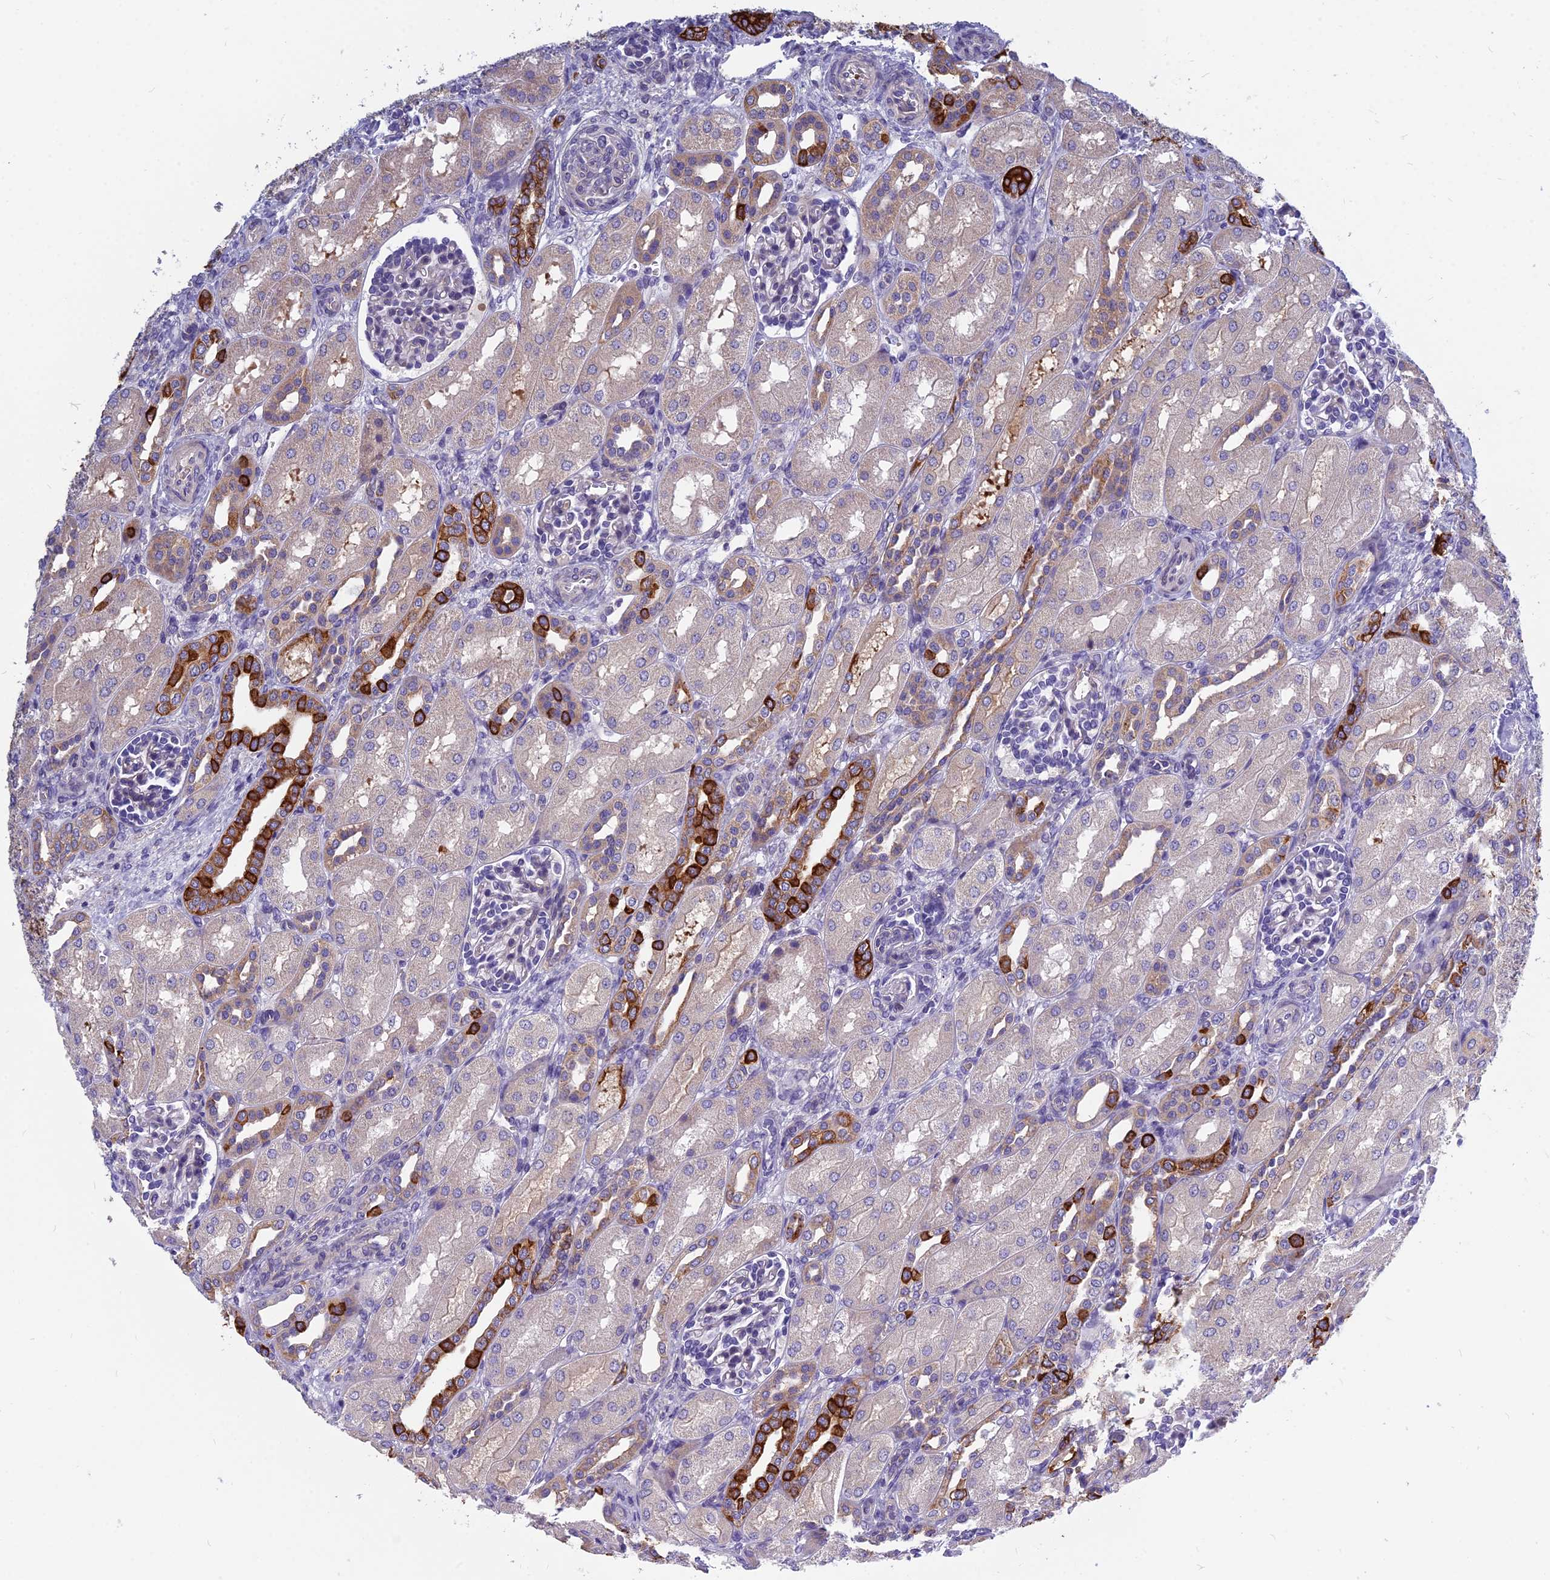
{"staining": {"intensity": "negative", "quantity": "none", "location": "none"}, "tissue": "kidney", "cell_type": "Cells in glomeruli", "image_type": "normal", "snomed": [{"axis": "morphology", "description": "Normal tissue, NOS"}, {"axis": "morphology", "description": "Neoplasm, malignant, NOS"}, {"axis": "topography", "description": "Kidney"}], "caption": "This is an IHC photomicrograph of unremarkable human kidney. There is no staining in cells in glomeruli.", "gene": "RBM41", "patient": {"sex": "female", "age": 1}}